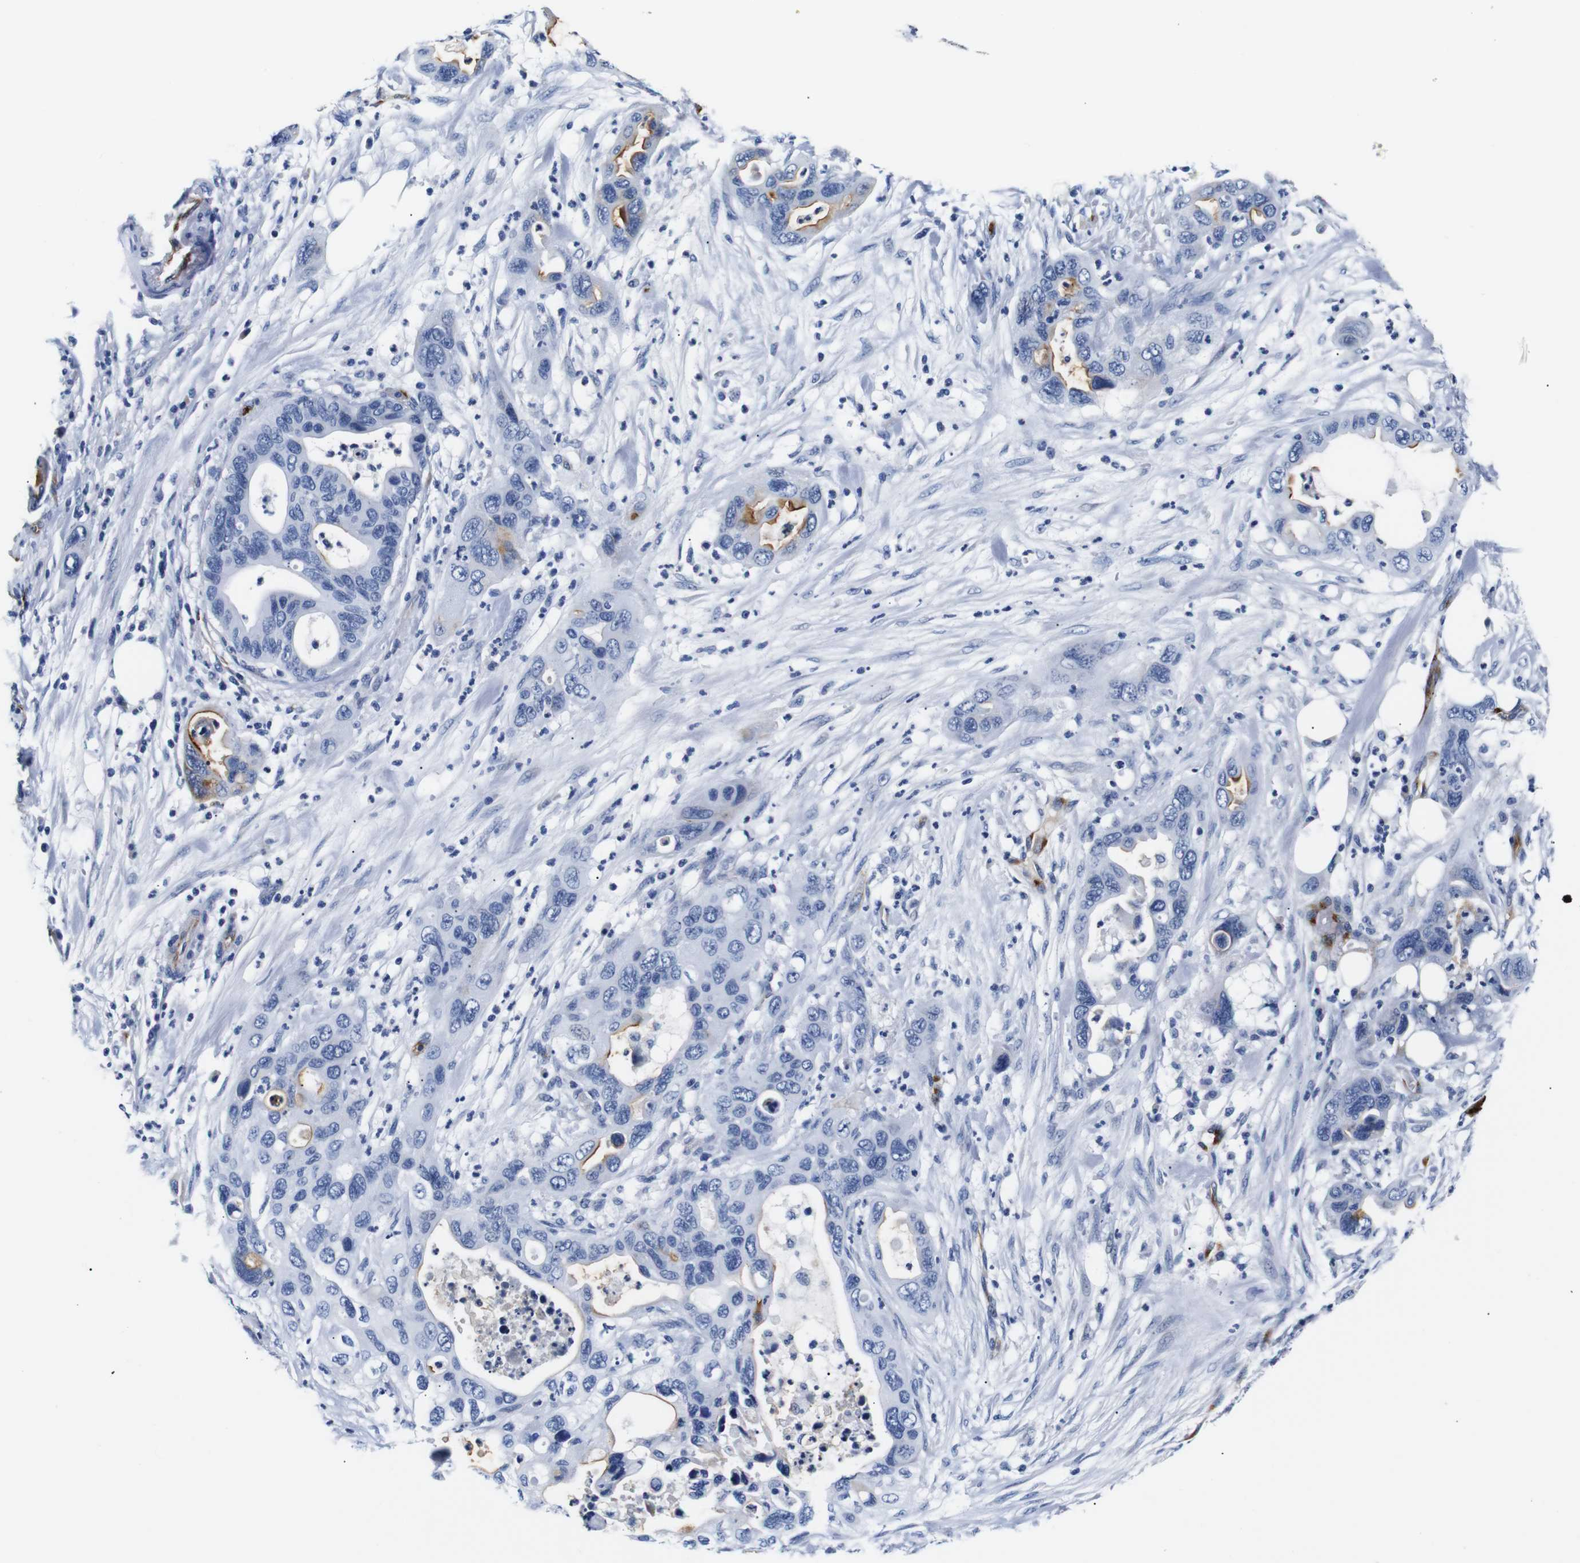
{"staining": {"intensity": "moderate", "quantity": "<25%", "location": "cytoplasmic/membranous"}, "tissue": "pancreatic cancer", "cell_type": "Tumor cells", "image_type": "cancer", "snomed": [{"axis": "morphology", "description": "Adenocarcinoma, NOS"}, {"axis": "topography", "description": "Pancreas"}], "caption": "A histopathology image showing moderate cytoplasmic/membranous expression in approximately <25% of tumor cells in adenocarcinoma (pancreatic), as visualized by brown immunohistochemical staining.", "gene": "MUC4", "patient": {"sex": "female", "age": 71}}